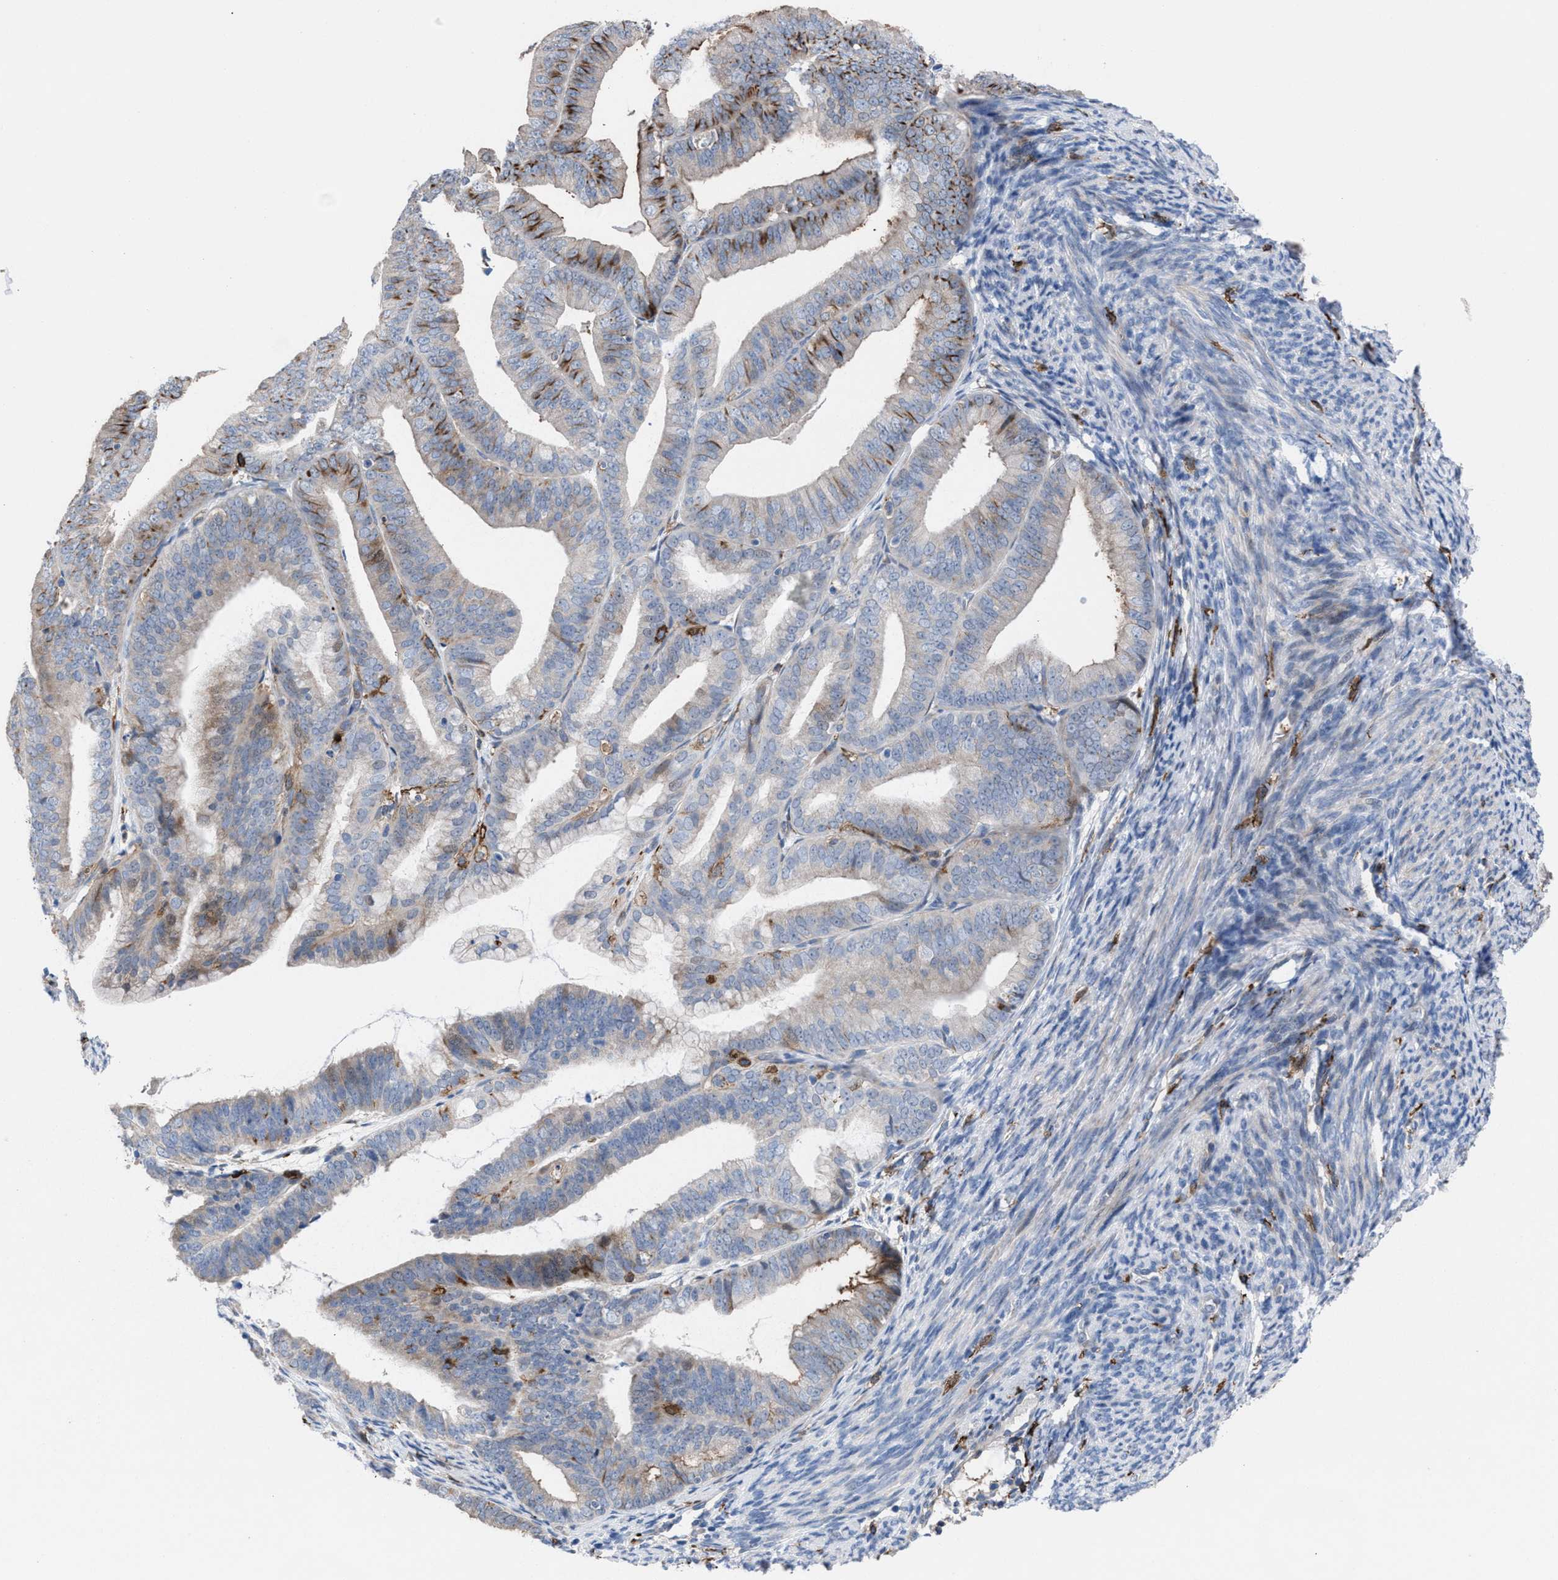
{"staining": {"intensity": "moderate", "quantity": "<25%", "location": "cytoplasmic/membranous"}, "tissue": "endometrial cancer", "cell_type": "Tumor cells", "image_type": "cancer", "snomed": [{"axis": "morphology", "description": "Adenocarcinoma, NOS"}, {"axis": "topography", "description": "Endometrium"}], "caption": "Protein expression analysis of endometrial adenocarcinoma reveals moderate cytoplasmic/membranous positivity in about <25% of tumor cells.", "gene": "SLC47A1", "patient": {"sex": "female", "age": 63}}